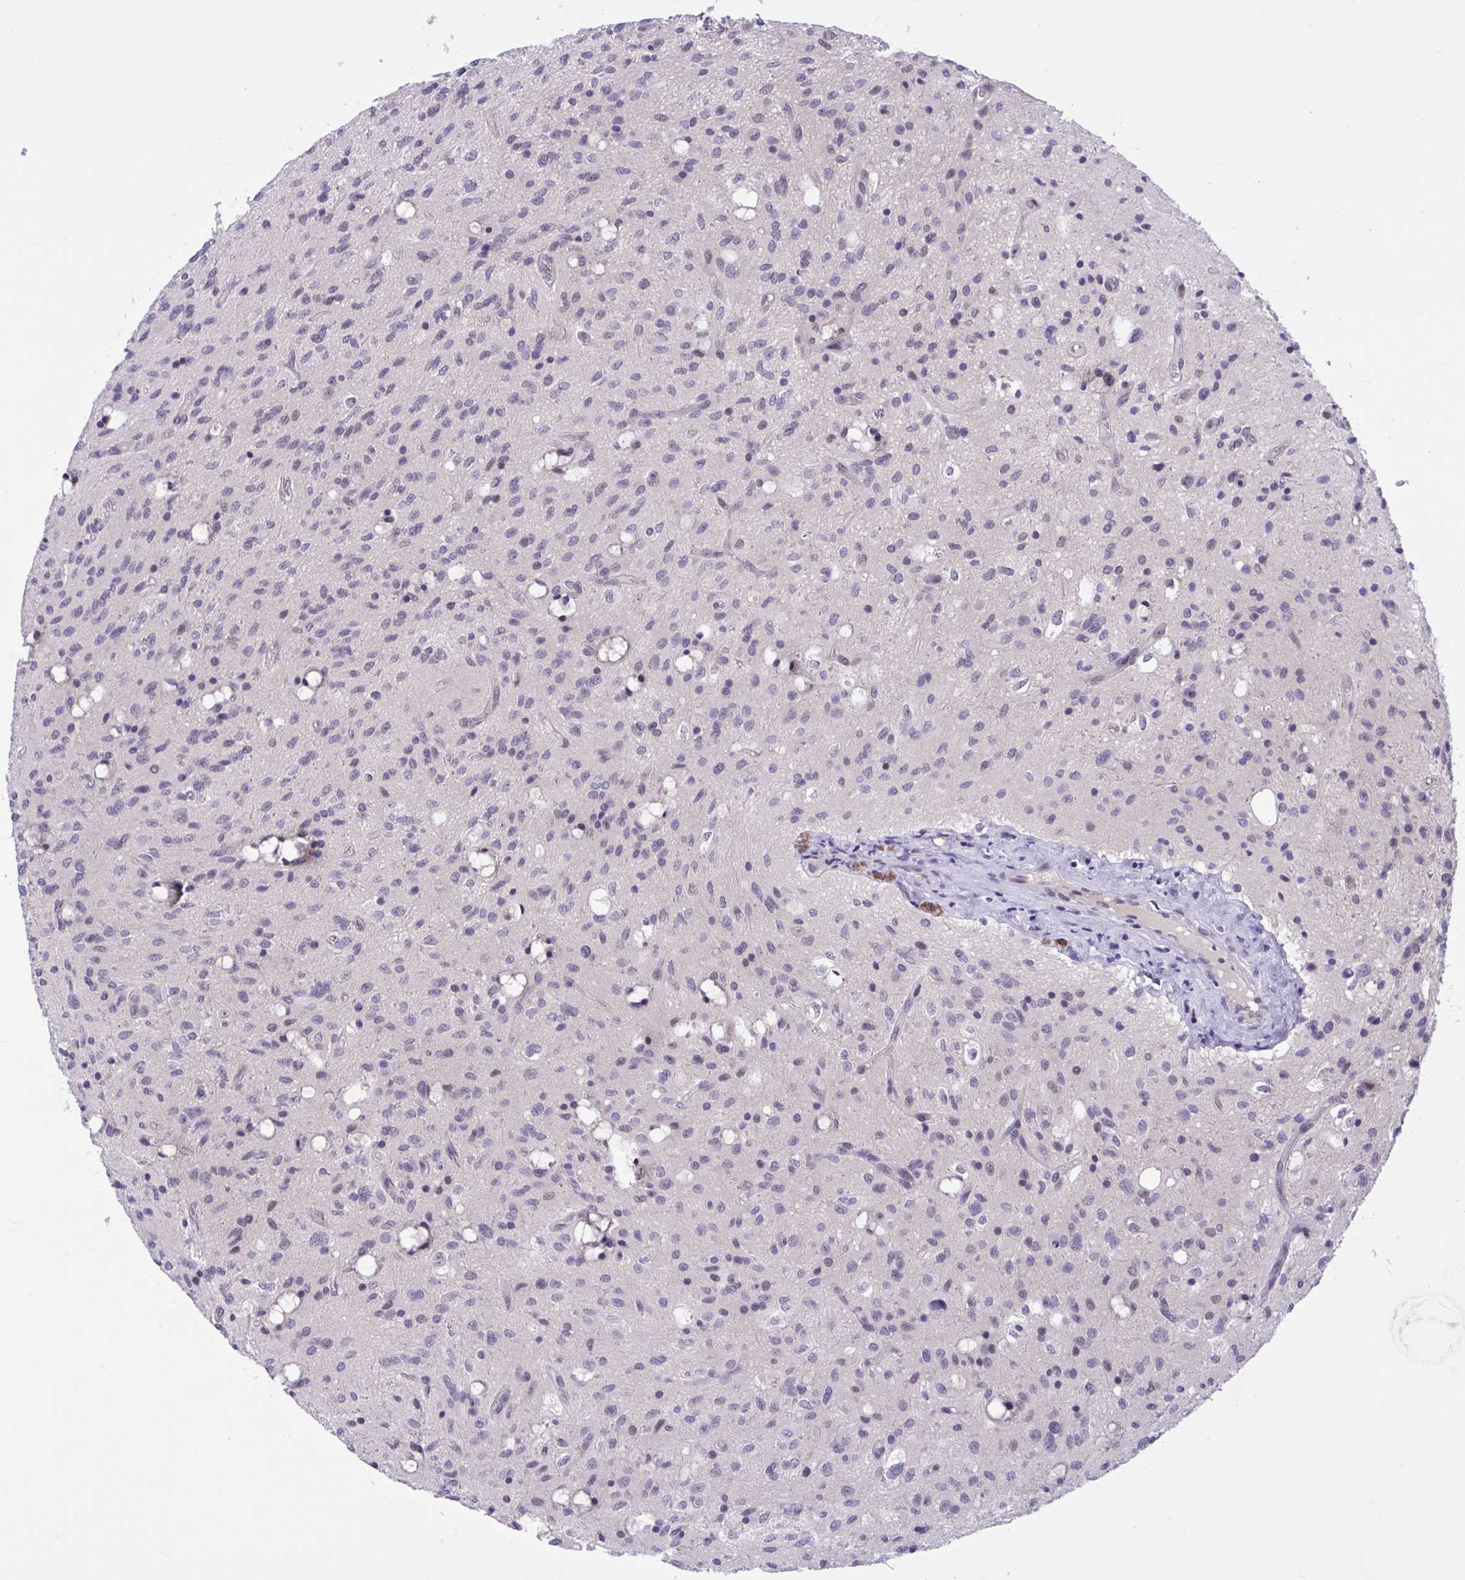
{"staining": {"intensity": "negative", "quantity": "none", "location": "none"}, "tissue": "glioma", "cell_type": "Tumor cells", "image_type": "cancer", "snomed": [{"axis": "morphology", "description": "Glioma, malignant, Low grade"}, {"axis": "topography", "description": "Brain"}], "caption": "The photomicrograph exhibits no staining of tumor cells in malignant glioma (low-grade). (DAB (3,3'-diaminobenzidine) IHC visualized using brightfield microscopy, high magnification).", "gene": "CNGB3", "patient": {"sex": "female", "age": 58}}